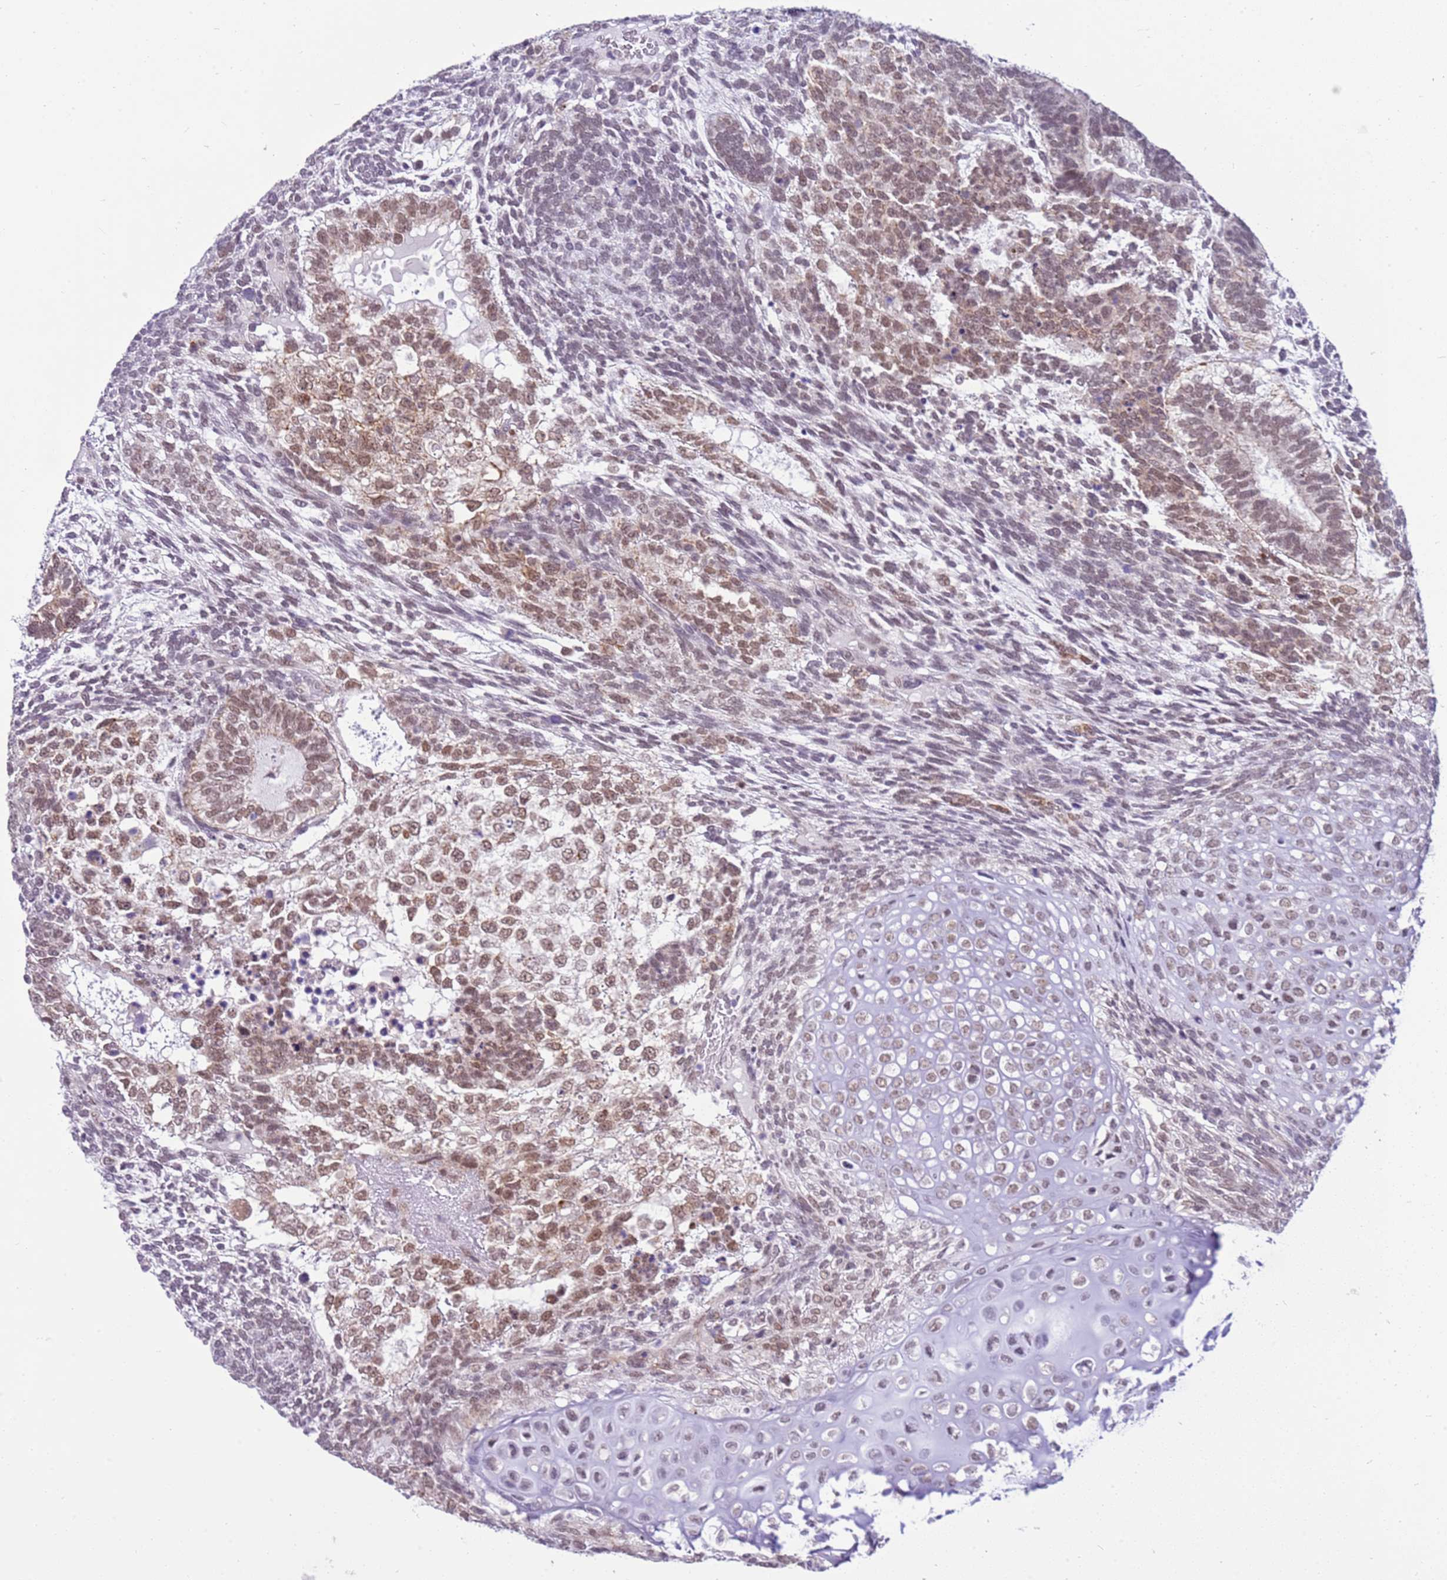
{"staining": {"intensity": "moderate", "quantity": ">75%", "location": "cytoplasmic/membranous,nuclear"}, "tissue": "testis cancer", "cell_type": "Tumor cells", "image_type": "cancer", "snomed": [{"axis": "morphology", "description": "Carcinoma, Embryonal, NOS"}, {"axis": "topography", "description": "Testis"}], "caption": "IHC (DAB) staining of testis cancer (embryonal carcinoma) shows moderate cytoplasmic/membranous and nuclear protein positivity in about >75% of tumor cells.", "gene": "SMIM4", "patient": {"sex": "male", "age": 23}}